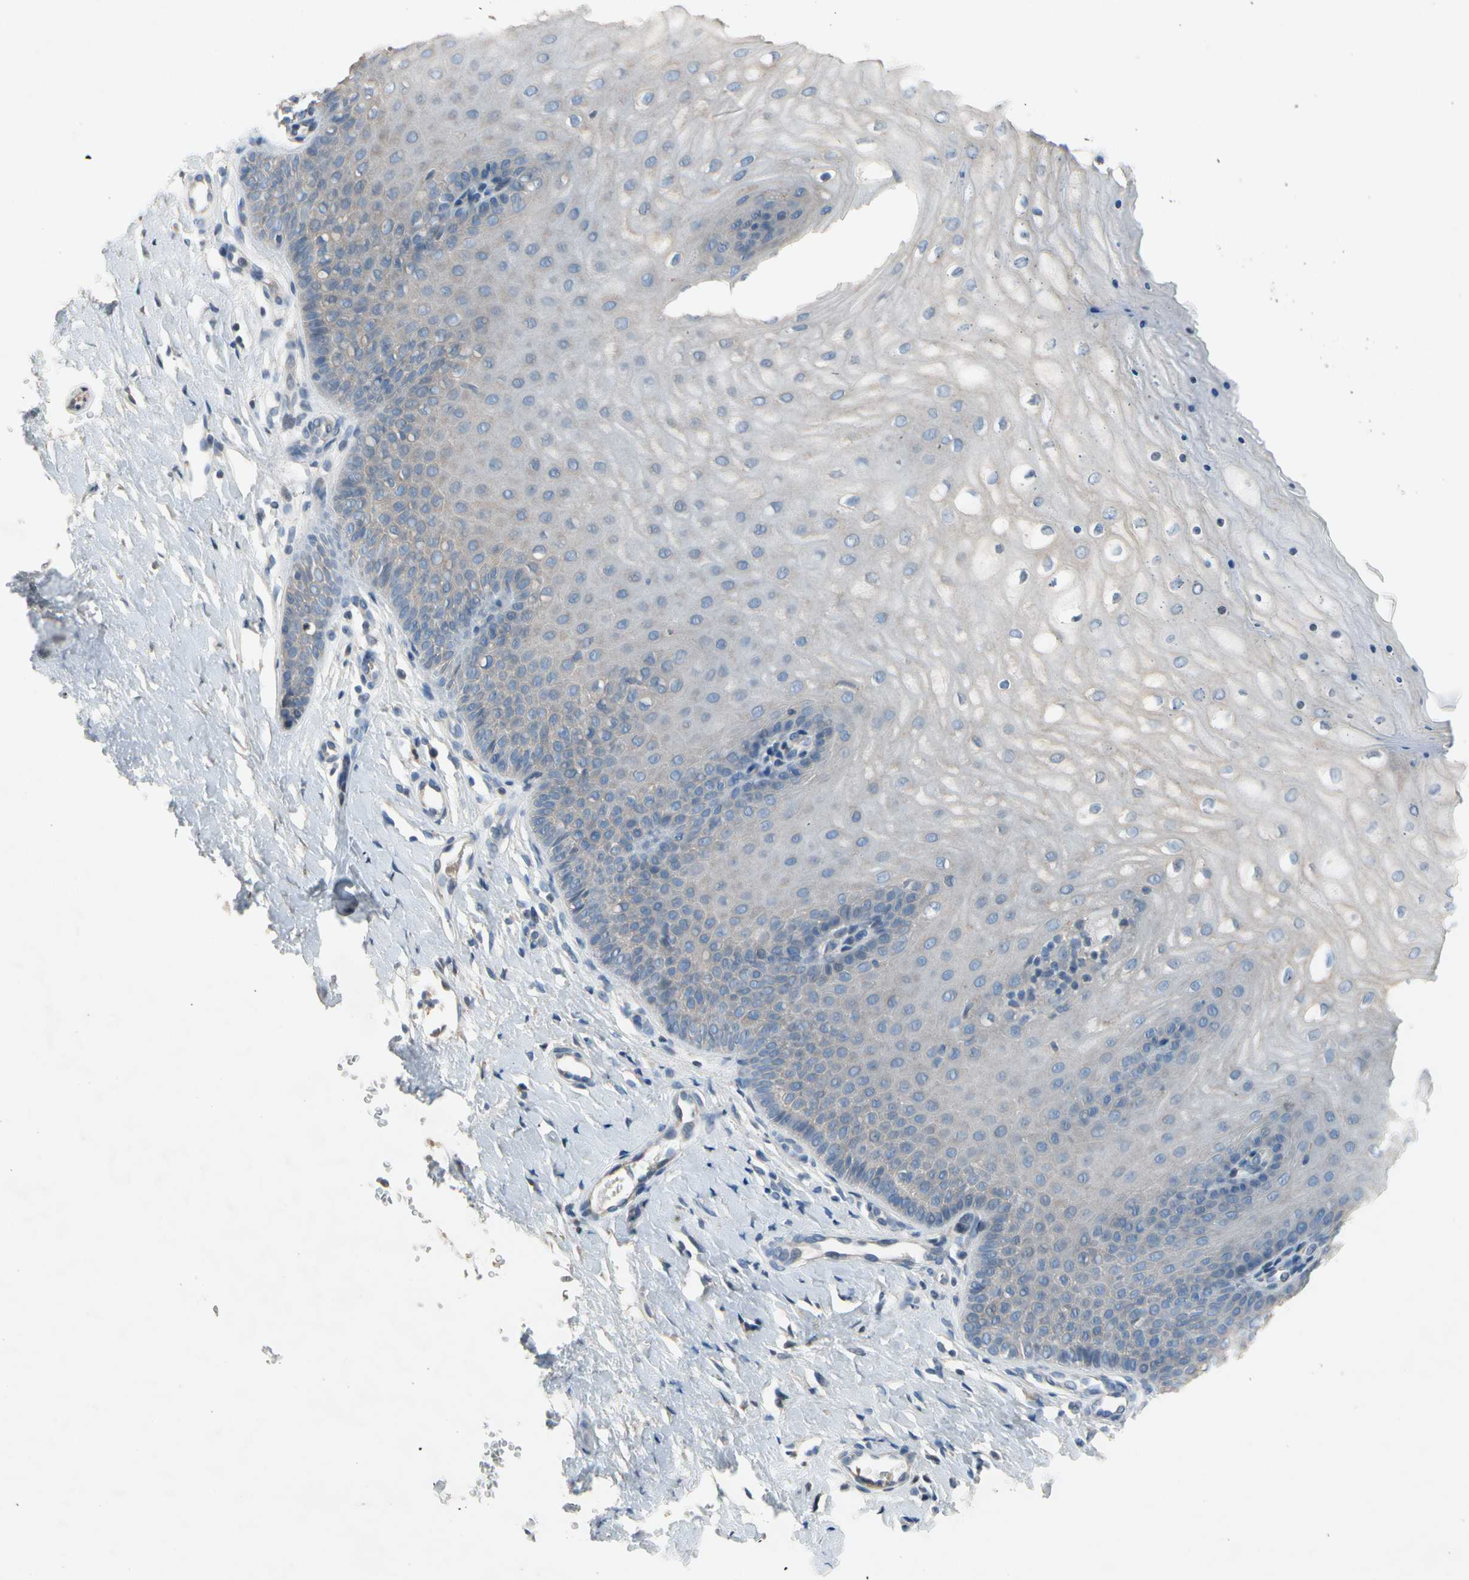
{"staining": {"intensity": "weak", "quantity": "25%-75%", "location": "cytoplasmic/membranous"}, "tissue": "cervix", "cell_type": "Glandular cells", "image_type": "normal", "snomed": [{"axis": "morphology", "description": "Normal tissue, NOS"}, {"axis": "topography", "description": "Cervix"}], "caption": "Immunohistochemical staining of normal human cervix demonstrates 25%-75% levels of weak cytoplasmic/membranous protein expression in approximately 25%-75% of glandular cells. The protein is stained brown, and the nuclei are stained in blue (DAB (3,3'-diaminobenzidine) IHC with brightfield microscopy, high magnification).", "gene": "PIP5K1B", "patient": {"sex": "female", "age": 55}}